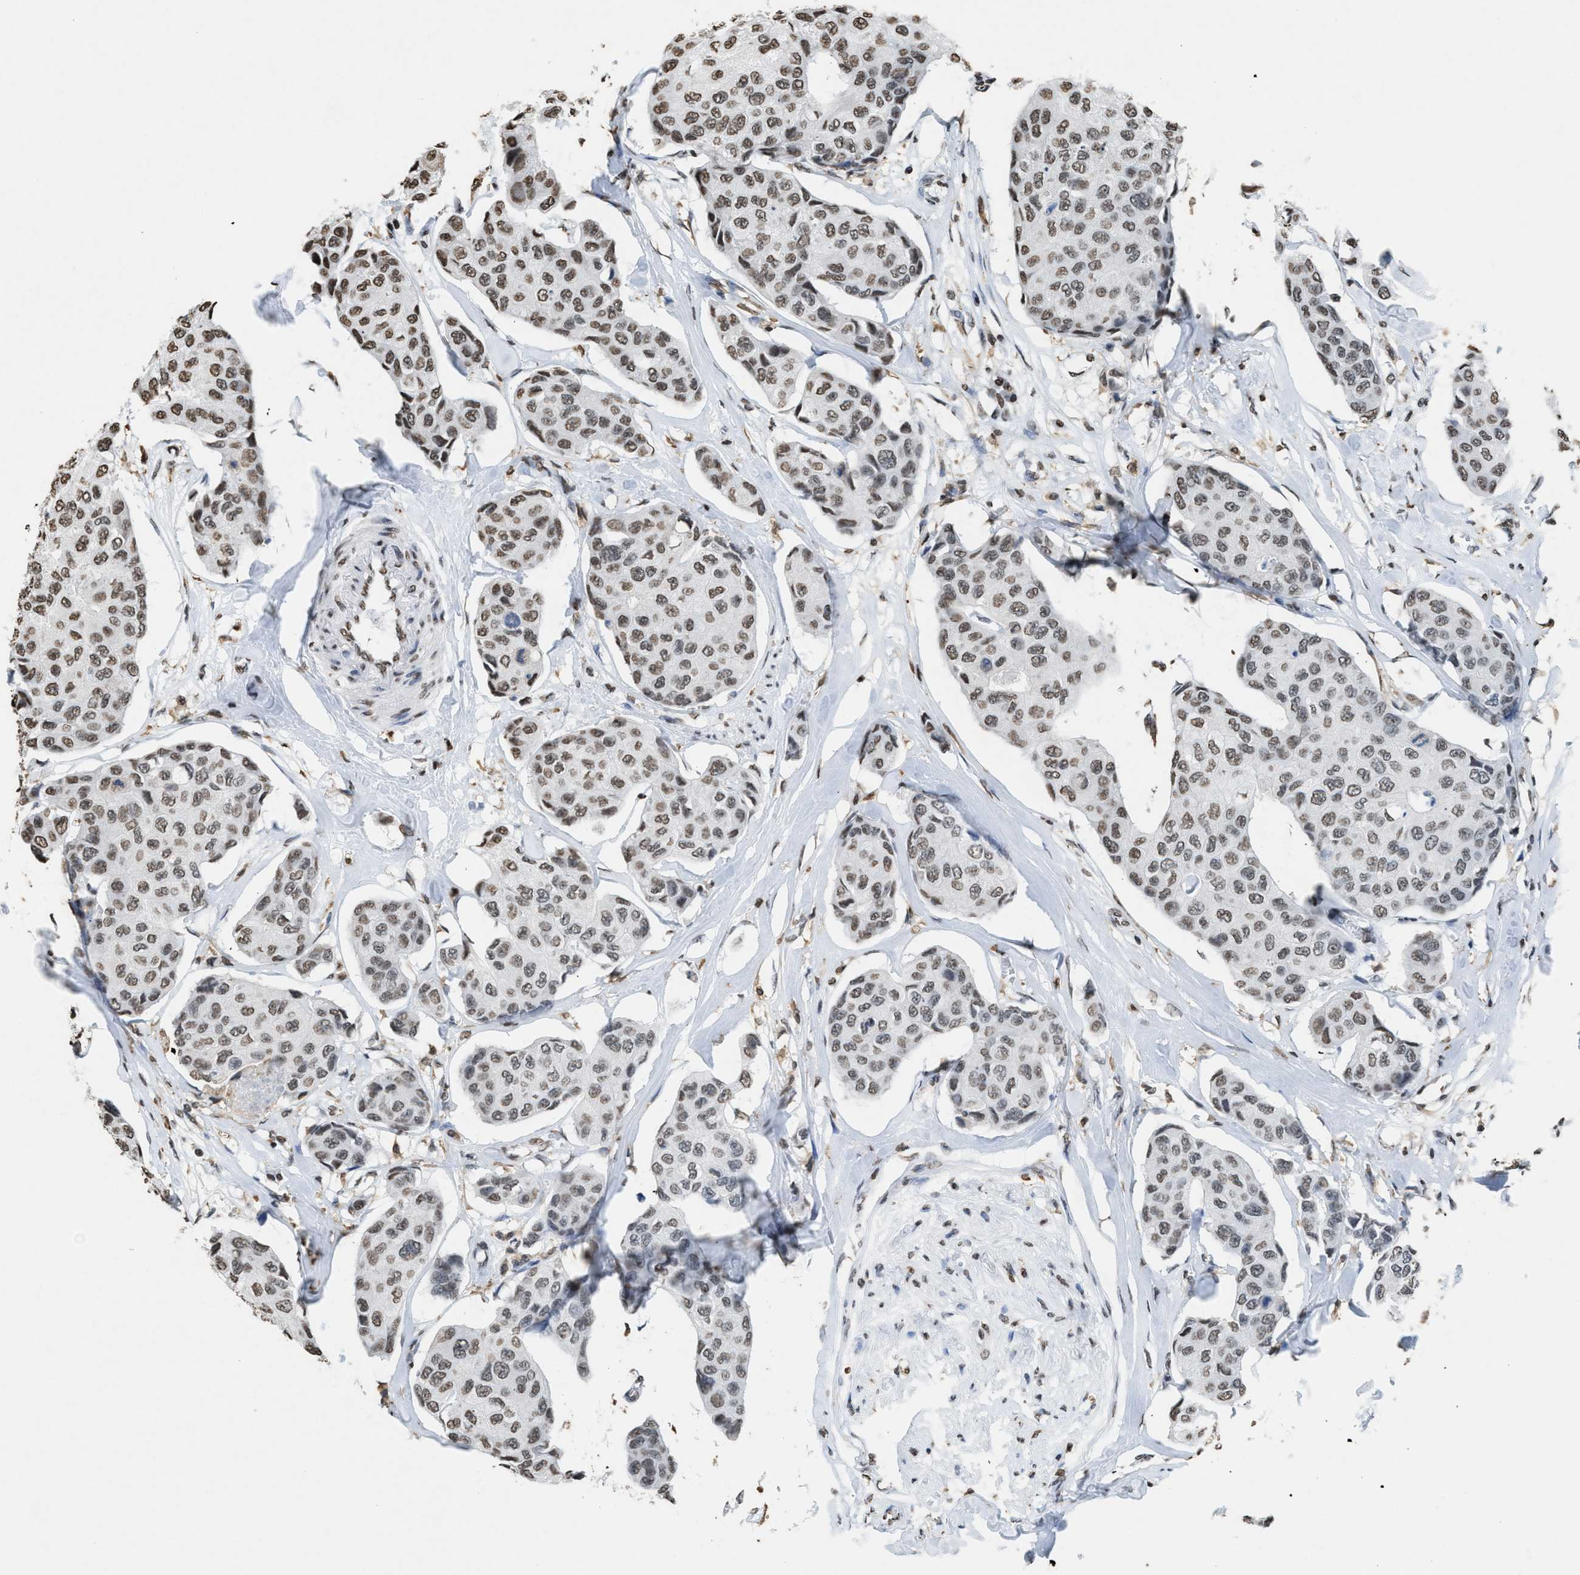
{"staining": {"intensity": "moderate", "quantity": "25%-75%", "location": "nuclear"}, "tissue": "breast cancer", "cell_type": "Tumor cells", "image_type": "cancer", "snomed": [{"axis": "morphology", "description": "Duct carcinoma"}, {"axis": "topography", "description": "Breast"}], "caption": "A brown stain highlights moderate nuclear positivity of a protein in breast cancer tumor cells. Immunohistochemistry (ihc) stains the protein of interest in brown and the nuclei are stained blue.", "gene": "NUP88", "patient": {"sex": "female", "age": 80}}